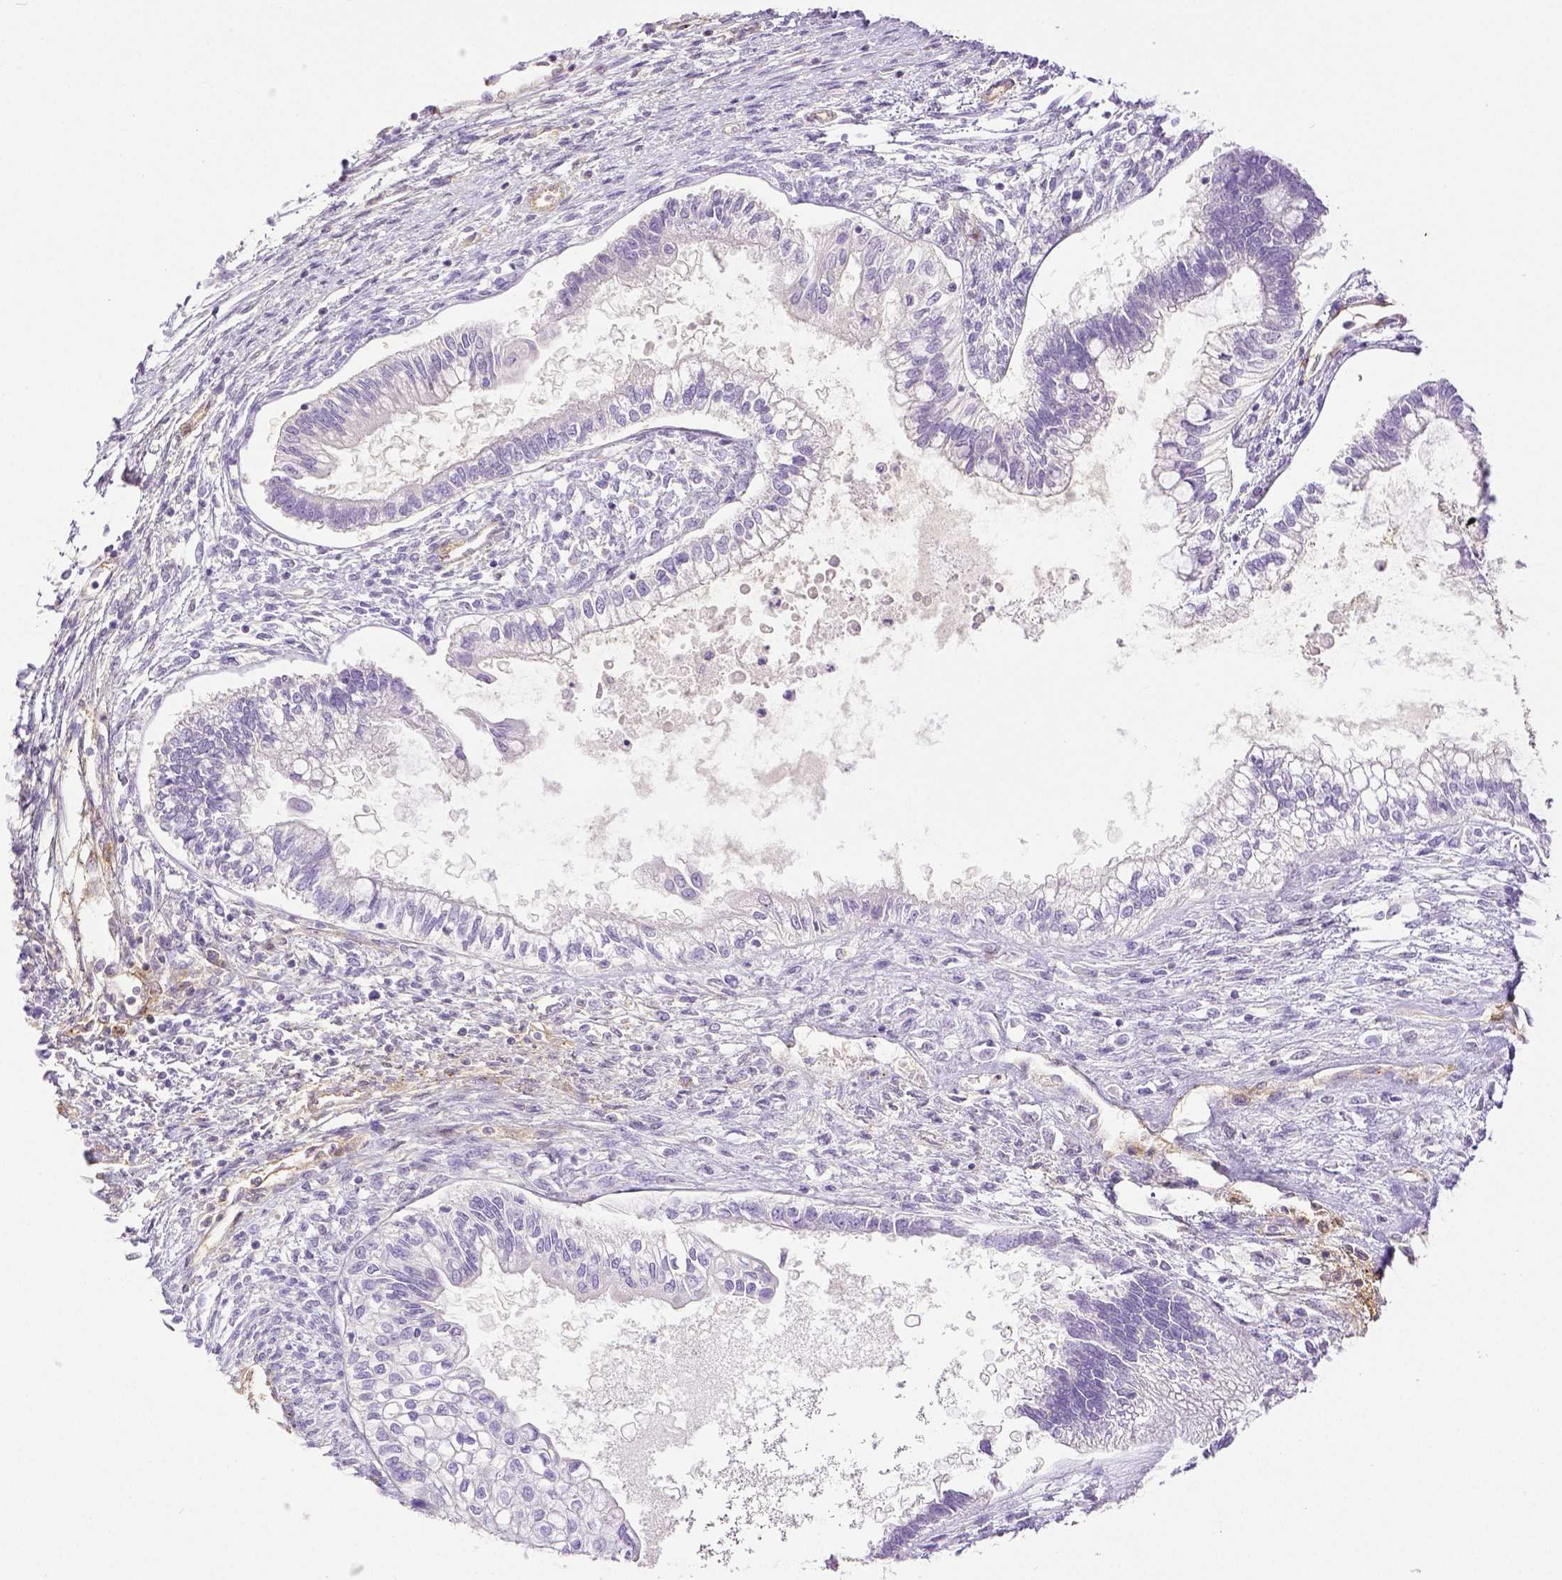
{"staining": {"intensity": "negative", "quantity": "none", "location": "none"}, "tissue": "testis cancer", "cell_type": "Tumor cells", "image_type": "cancer", "snomed": [{"axis": "morphology", "description": "Carcinoma, Embryonal, NOS"}, {"axis": "topography", "description": "Testis"}], "caption": "DAB immunohistochemical staining of human testis cancer displays no significant staining in tumor cells.", "gene": "THY1", "patient": {"sex": "male", "age": 37}}